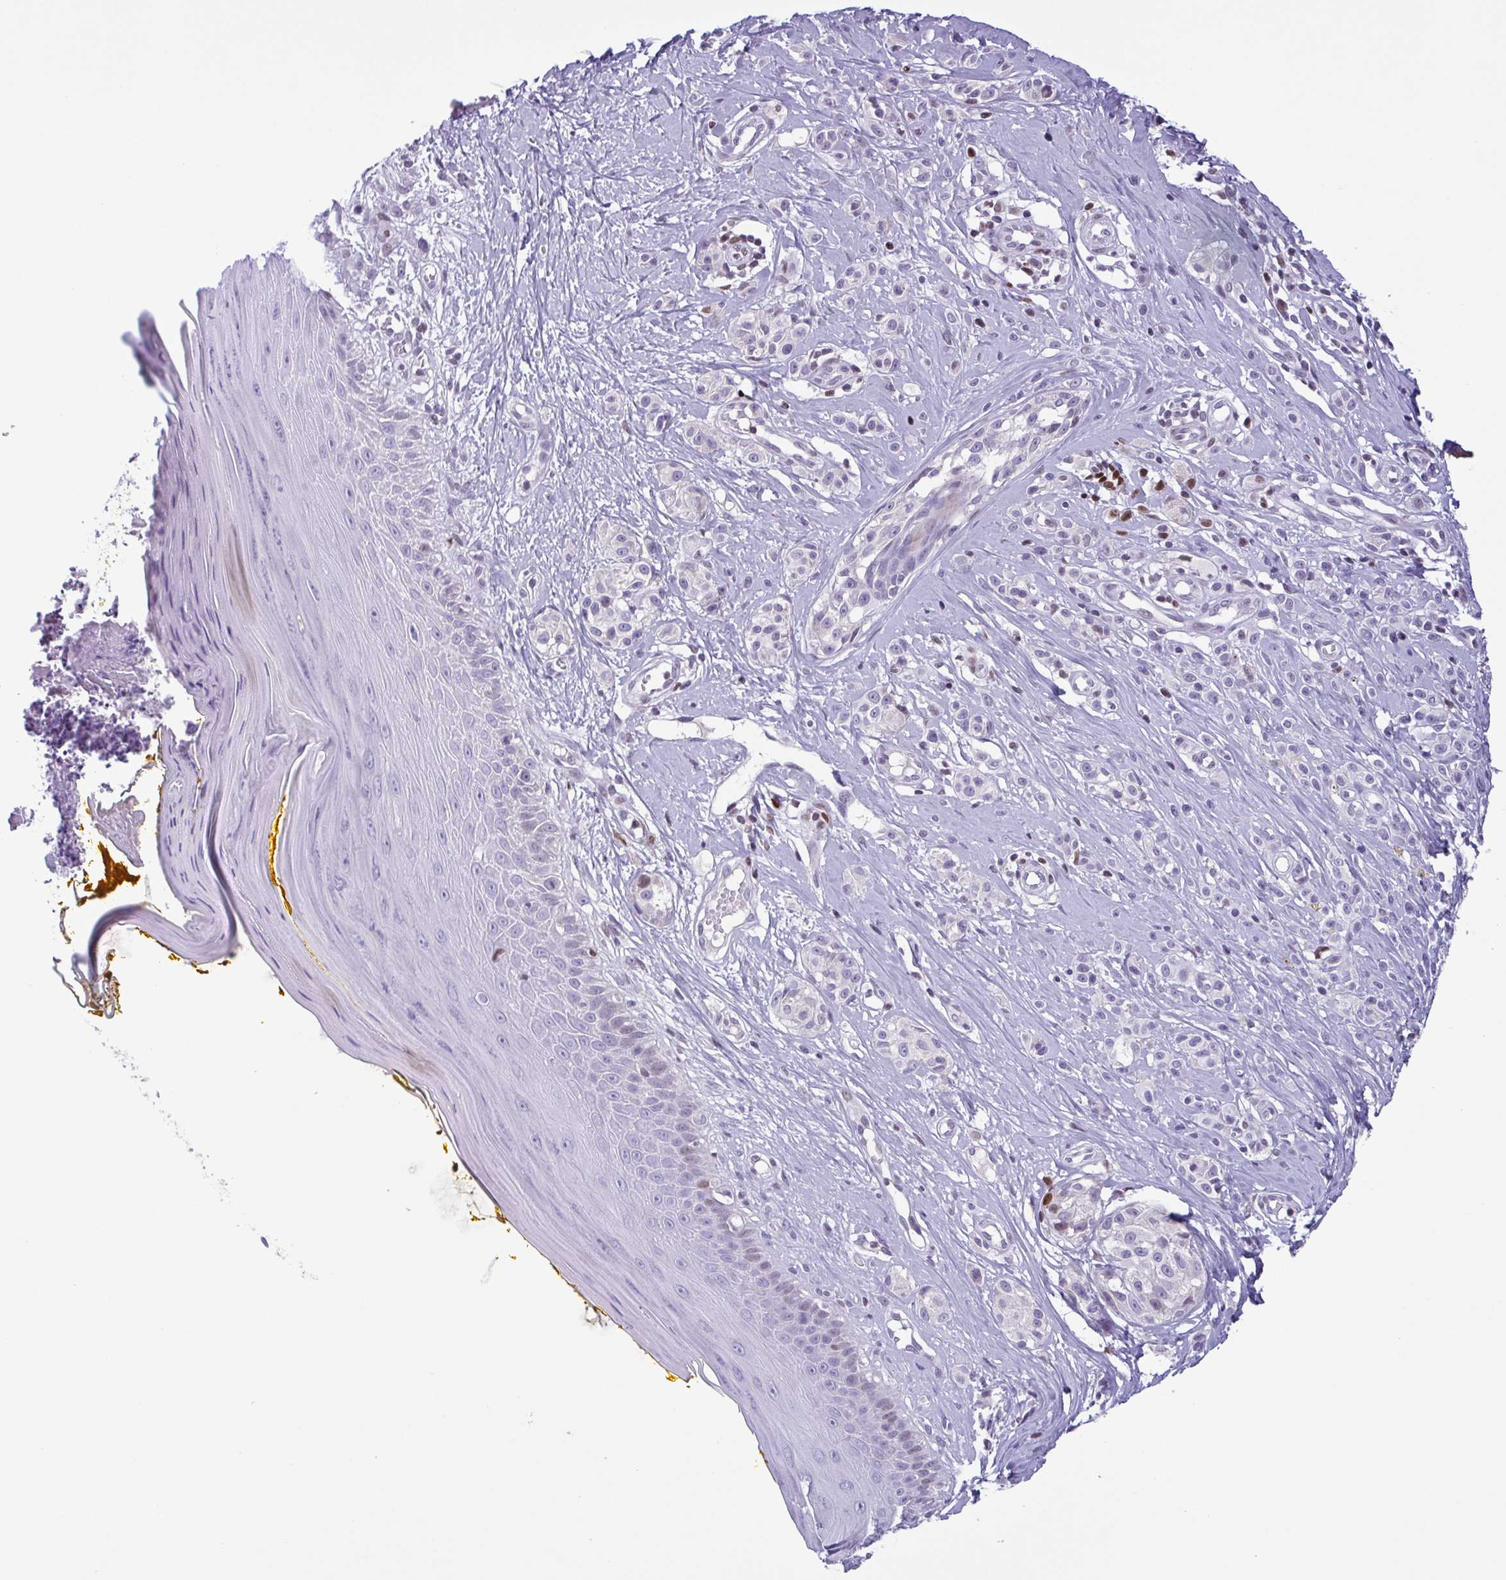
{"staining": {"intensity": "moderate", "quantity": "<25%", "location": "nuclear"}, "tissue": "melanoma", "cell_type": "Tumor cells", "image_type": "cancer", "snomed": [{"axis": "morphology", "description": "Malignant melanoma, NOS"}, {"axis": "topography", "description": "Skin"}], "caption": "Melanoma stained with a protein marker displays moderate staining in tumor cells.", "gene": "IRF1", "patient": {"sex": "male", "age": 74}}